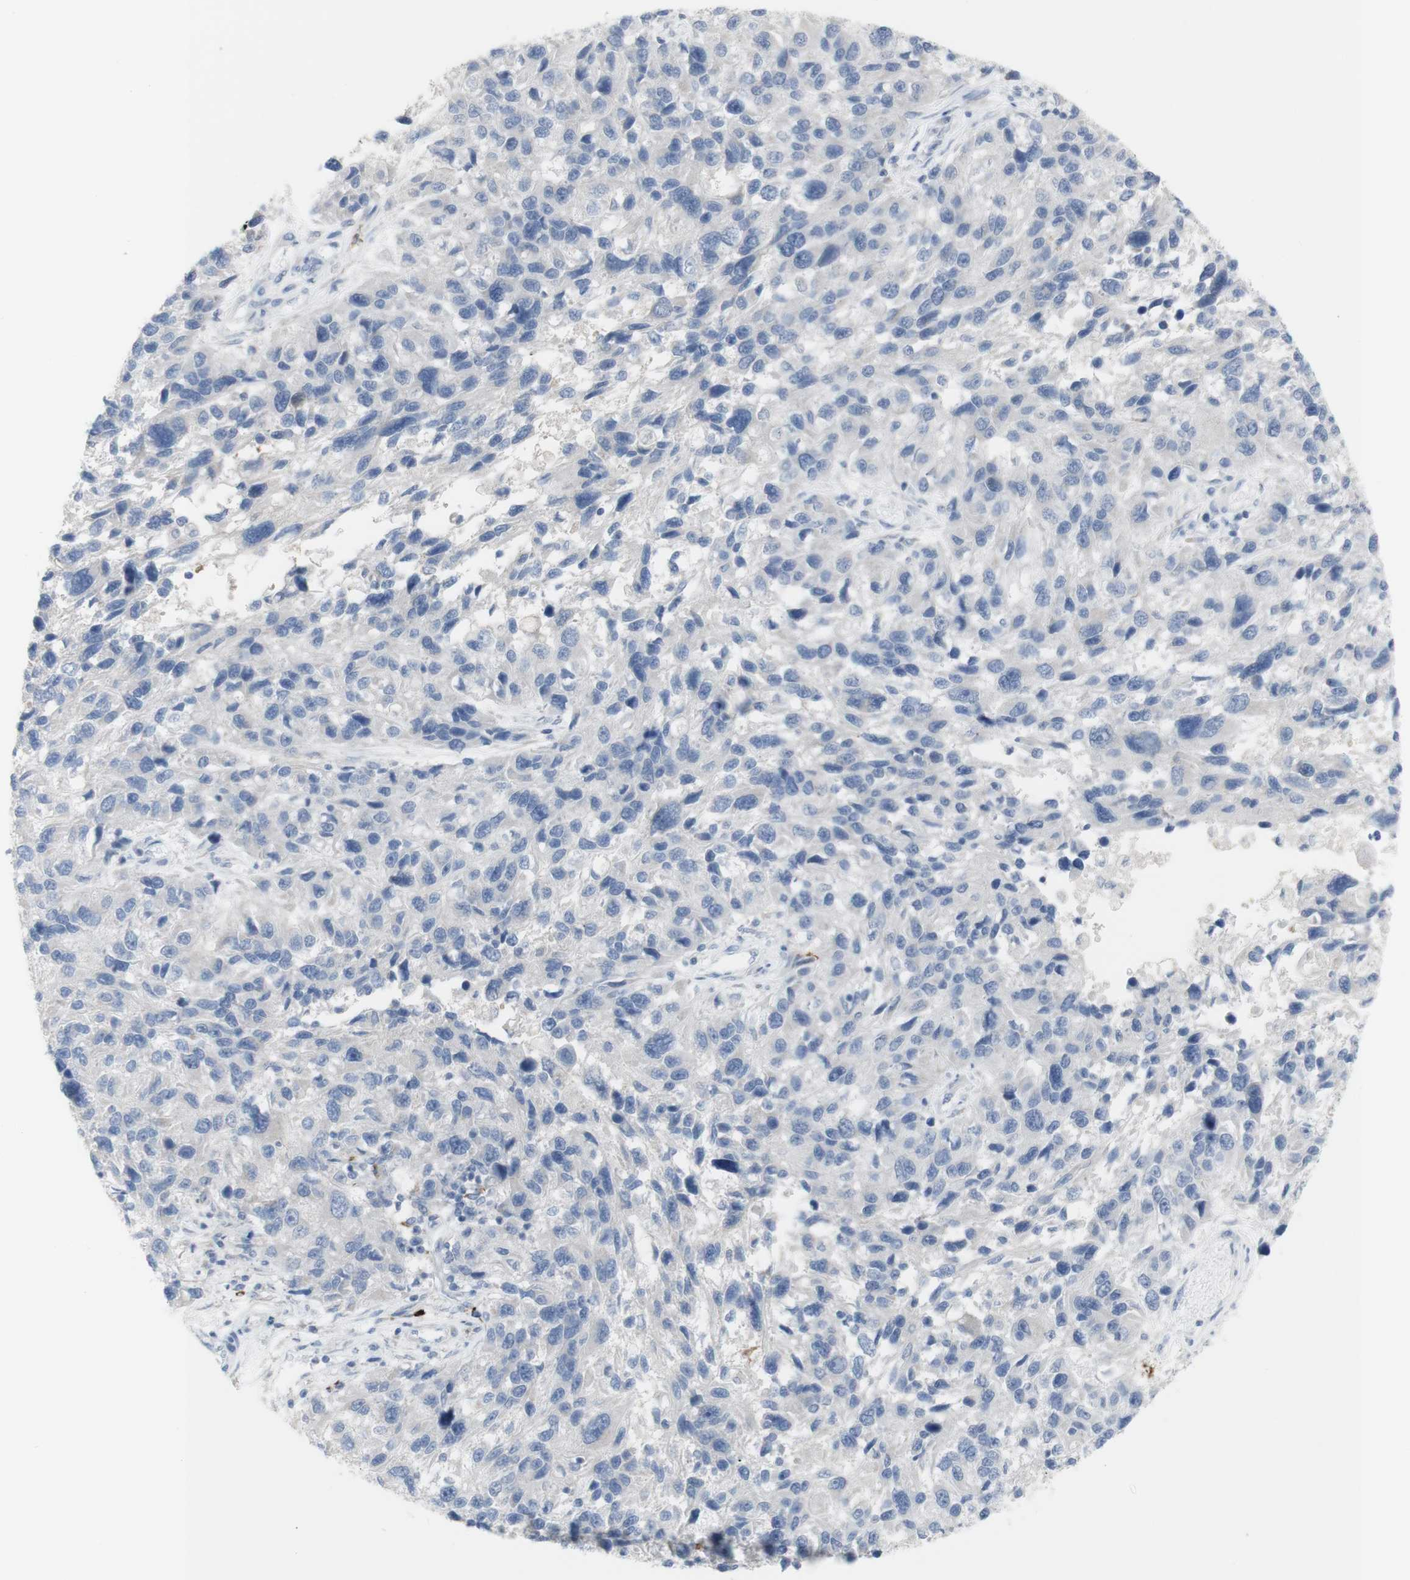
{"staining": {"intensity": "negative", "quantity": "none", "location": "none"}, "tissue": "melanoma", "cell_type": "Tumor cells", "image_type": "cancer", "snomed": [{"axis": "morphology", "description": "Malignant melanoma, NOS"}, {"axis": "topography", "description": "Skin"}], "caption": "Immunohistochemistry (IHC) of human melanoma displays no expression in tumor cells.", "gene": "CD207", "patient": {"sex": "male", "age": 53}}